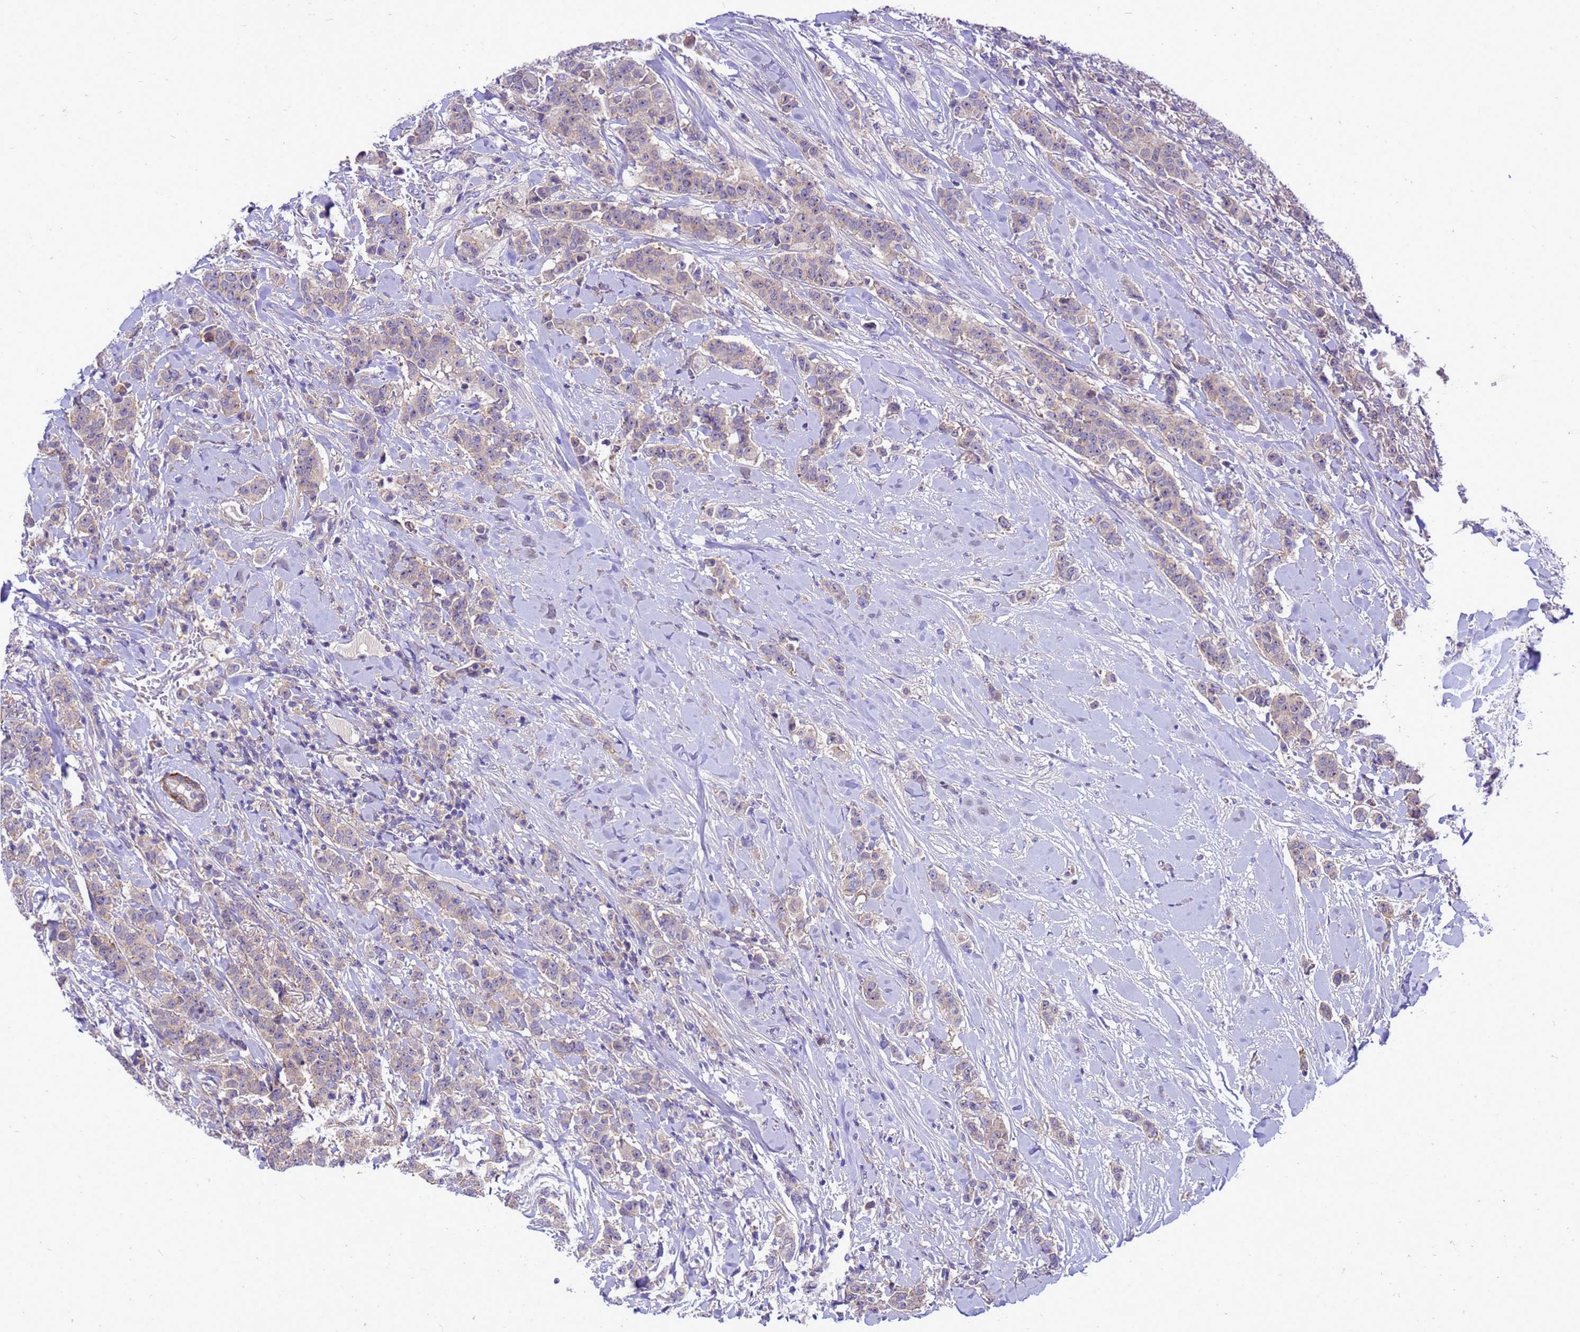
{"staining": {"intensity": "negative", "quantity": "none", "location": "none"}, "tissue": "breast cancer", "cell_type": "Tumor cells", "image_type": "cancer", "snomed": [{"axis": "morphology", "description": "Duct carcinoma"}, {"axis": "topography", "description": "Breast"}], "caption": "Breast cancer stained for a protein using immunohistochemistry (IHC) displays no staining tumor cells.", "gene": "POP7", "patient": {"sex": "female", "age": 40}}